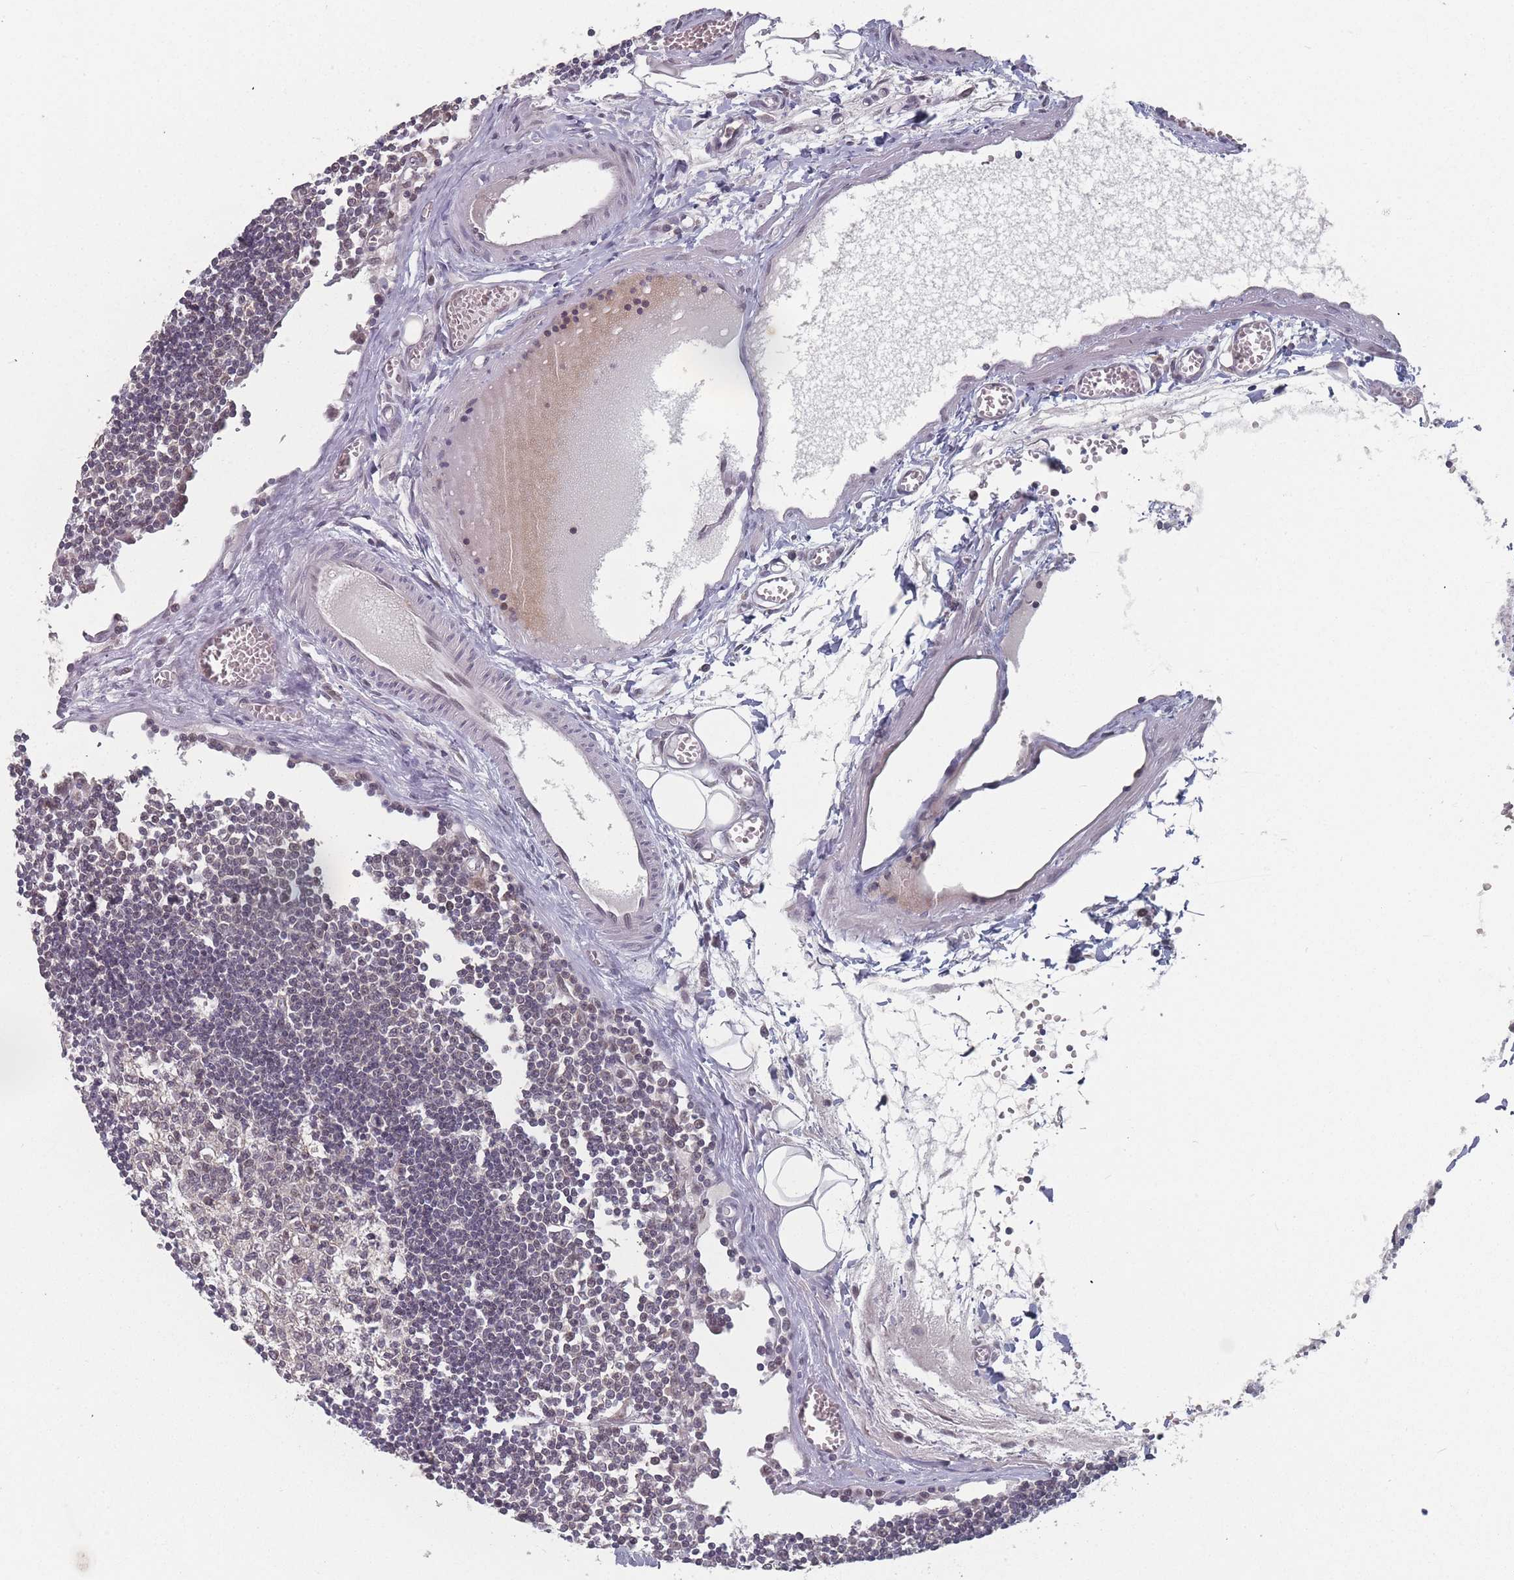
{"staining": {"intensity": "weak", "quantity": ">75%", "location": "nuclear"}, "tissue": "lymph node", "cell_type": "Germinal center cells", "image_type": "normal", "snomed": [{"axis": "morphology", "description": "Normal tissue, NOS"}, {"axis": "topography", "description": "Lymph node"}], "caption": "The histopathology image displays a brown stain indicating the presence of a protein in the nuclear of germinal center cells in lymph node.", "gene": "TBC1D25", "patient": {"sex": "female", "age": 11}}